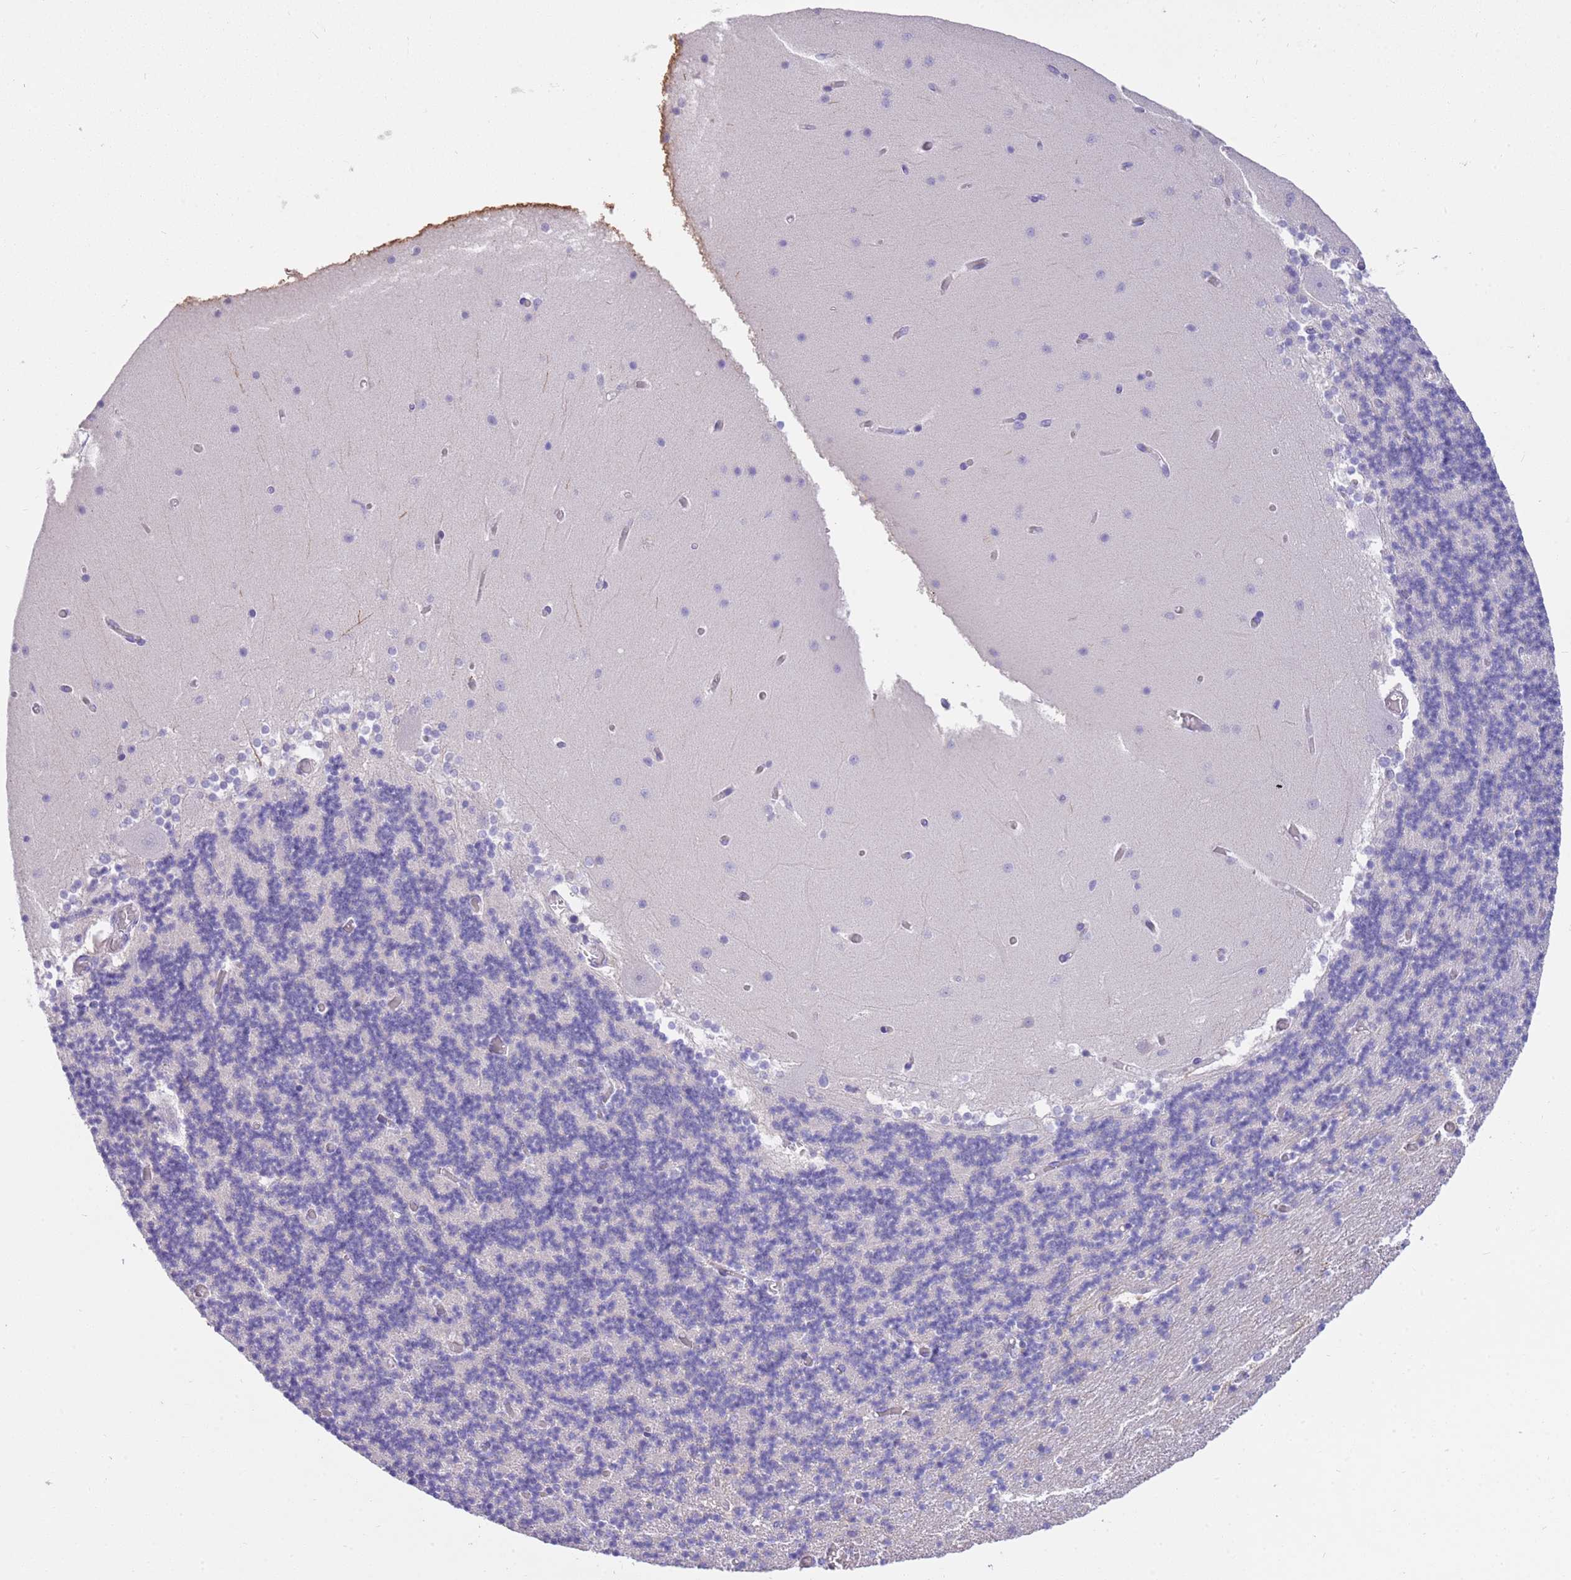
{"staining": {"intensity": "negative", "quantity": "none", "location": "none"}, "tissue": "cerebellum", "cell_type": "Cells in granular layer", "image_type": "normal", "snomed": [{"axis": "morphology", "description": "Normal tissue, NOS"}, {"axis": "topography", "description": "Cerebellum"}], "caption": "This histopathology image is of benign cerebellum stained with immunohistochemistry (IHC) to label a protein in brown with the nuclei are counter-stained blue. There is no staining in cells in granular layer.", "gene": "SFTPA1", "patient": {"sex": "female", "age": 28}}